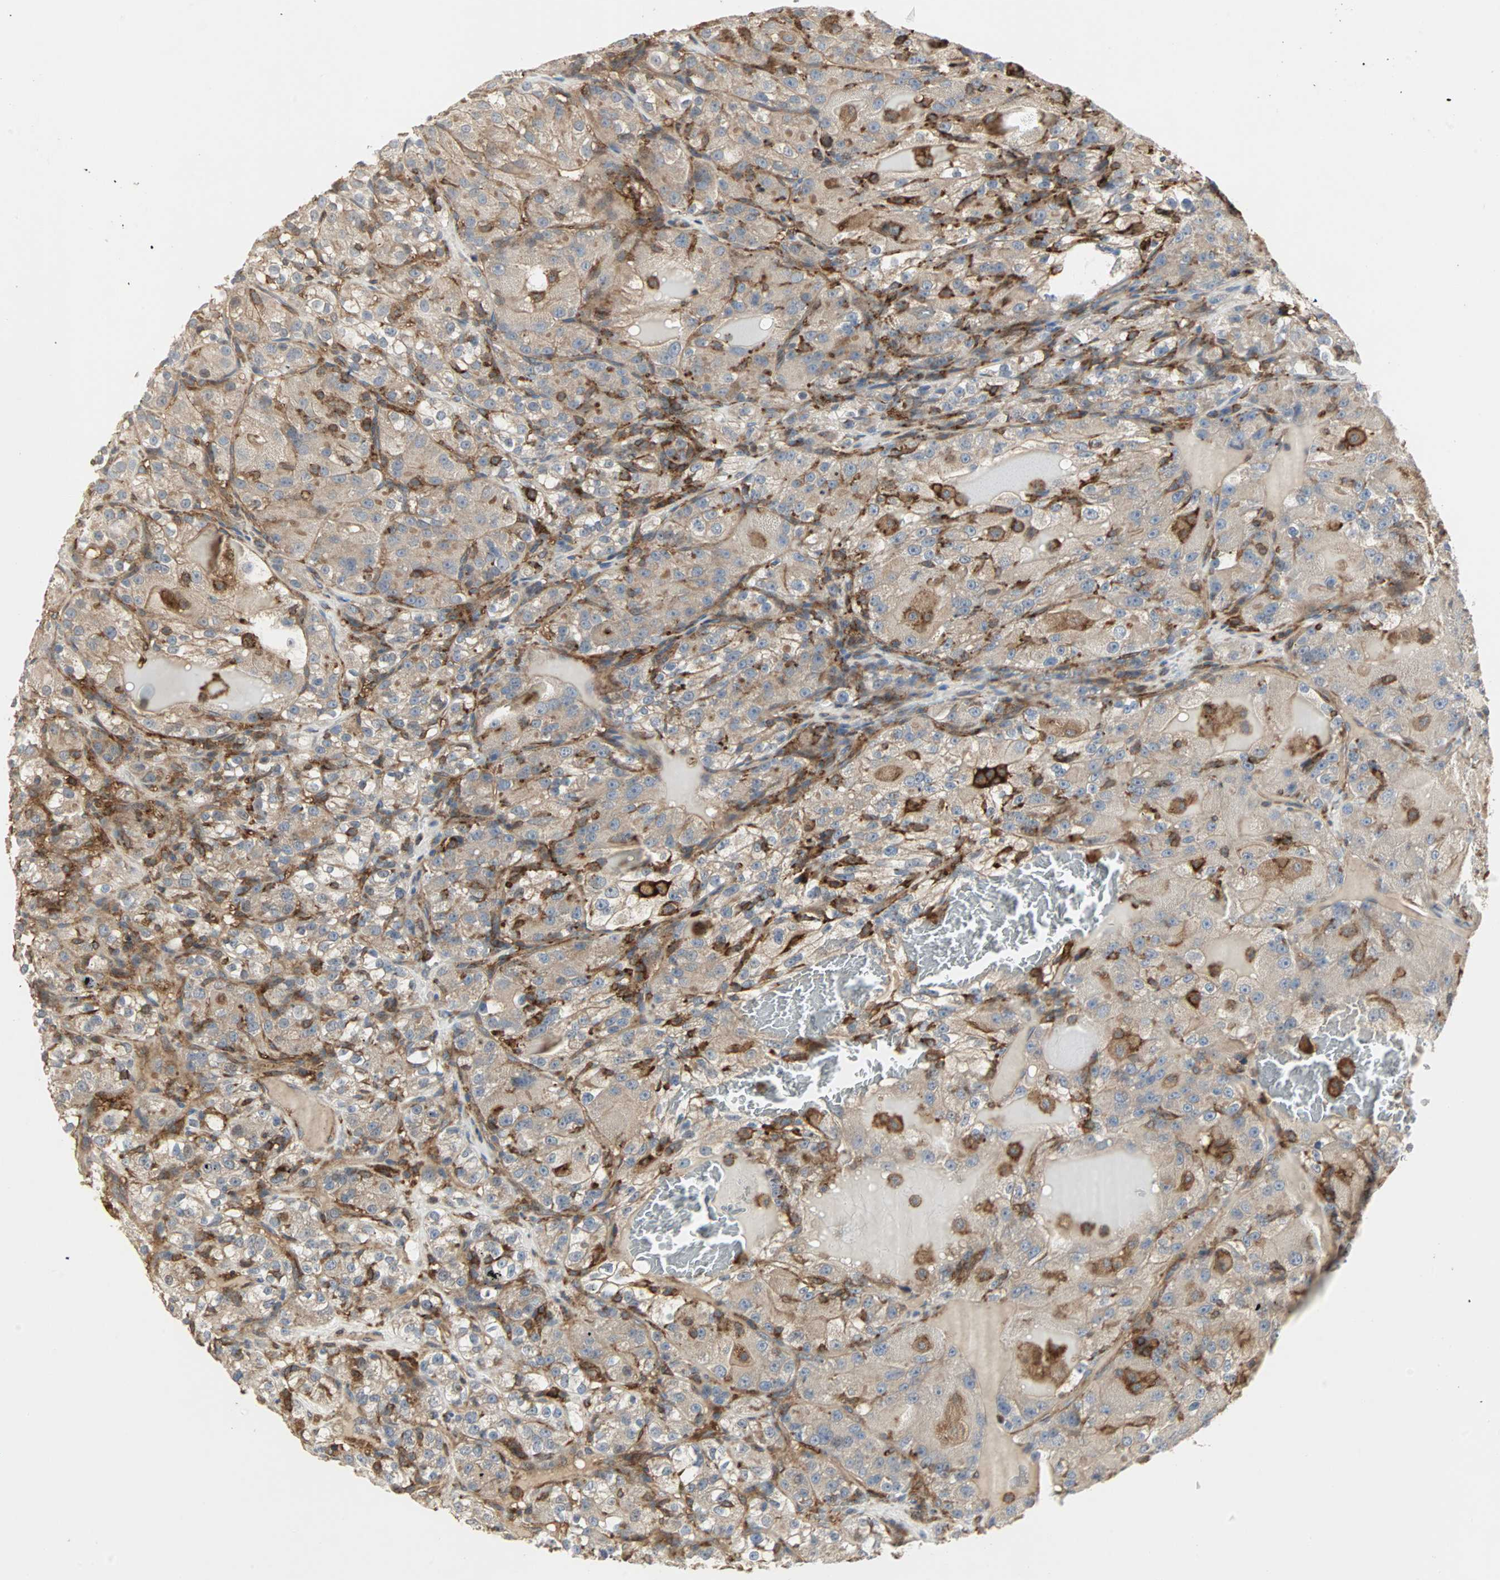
{"staining": {"intensity": "weak", "quantity": ">75%", "location": "cytoplasmic/membranous"}, "tissue": "renal cancer", "cell_type": "Tumor cells", "image_type": "cancer", "snomed": [{"axis": "morphology", "description": "Normal tissue, NOS"}, {"axis": "morphology", "description": "Adenocarcinoma, NOS"}, {"axis": "topography", "description": "Kidney"}], "caption": "A low amount of weak cytoplasmic/membranous positivity is appreciated in approximately >75% of tumor cells in adenocarcinoma (renal) tissue. (IHC, brightfield microscopy, high magnification).", "gene": "GNAI2", "patient": {"sex": "male", "age": 61}}